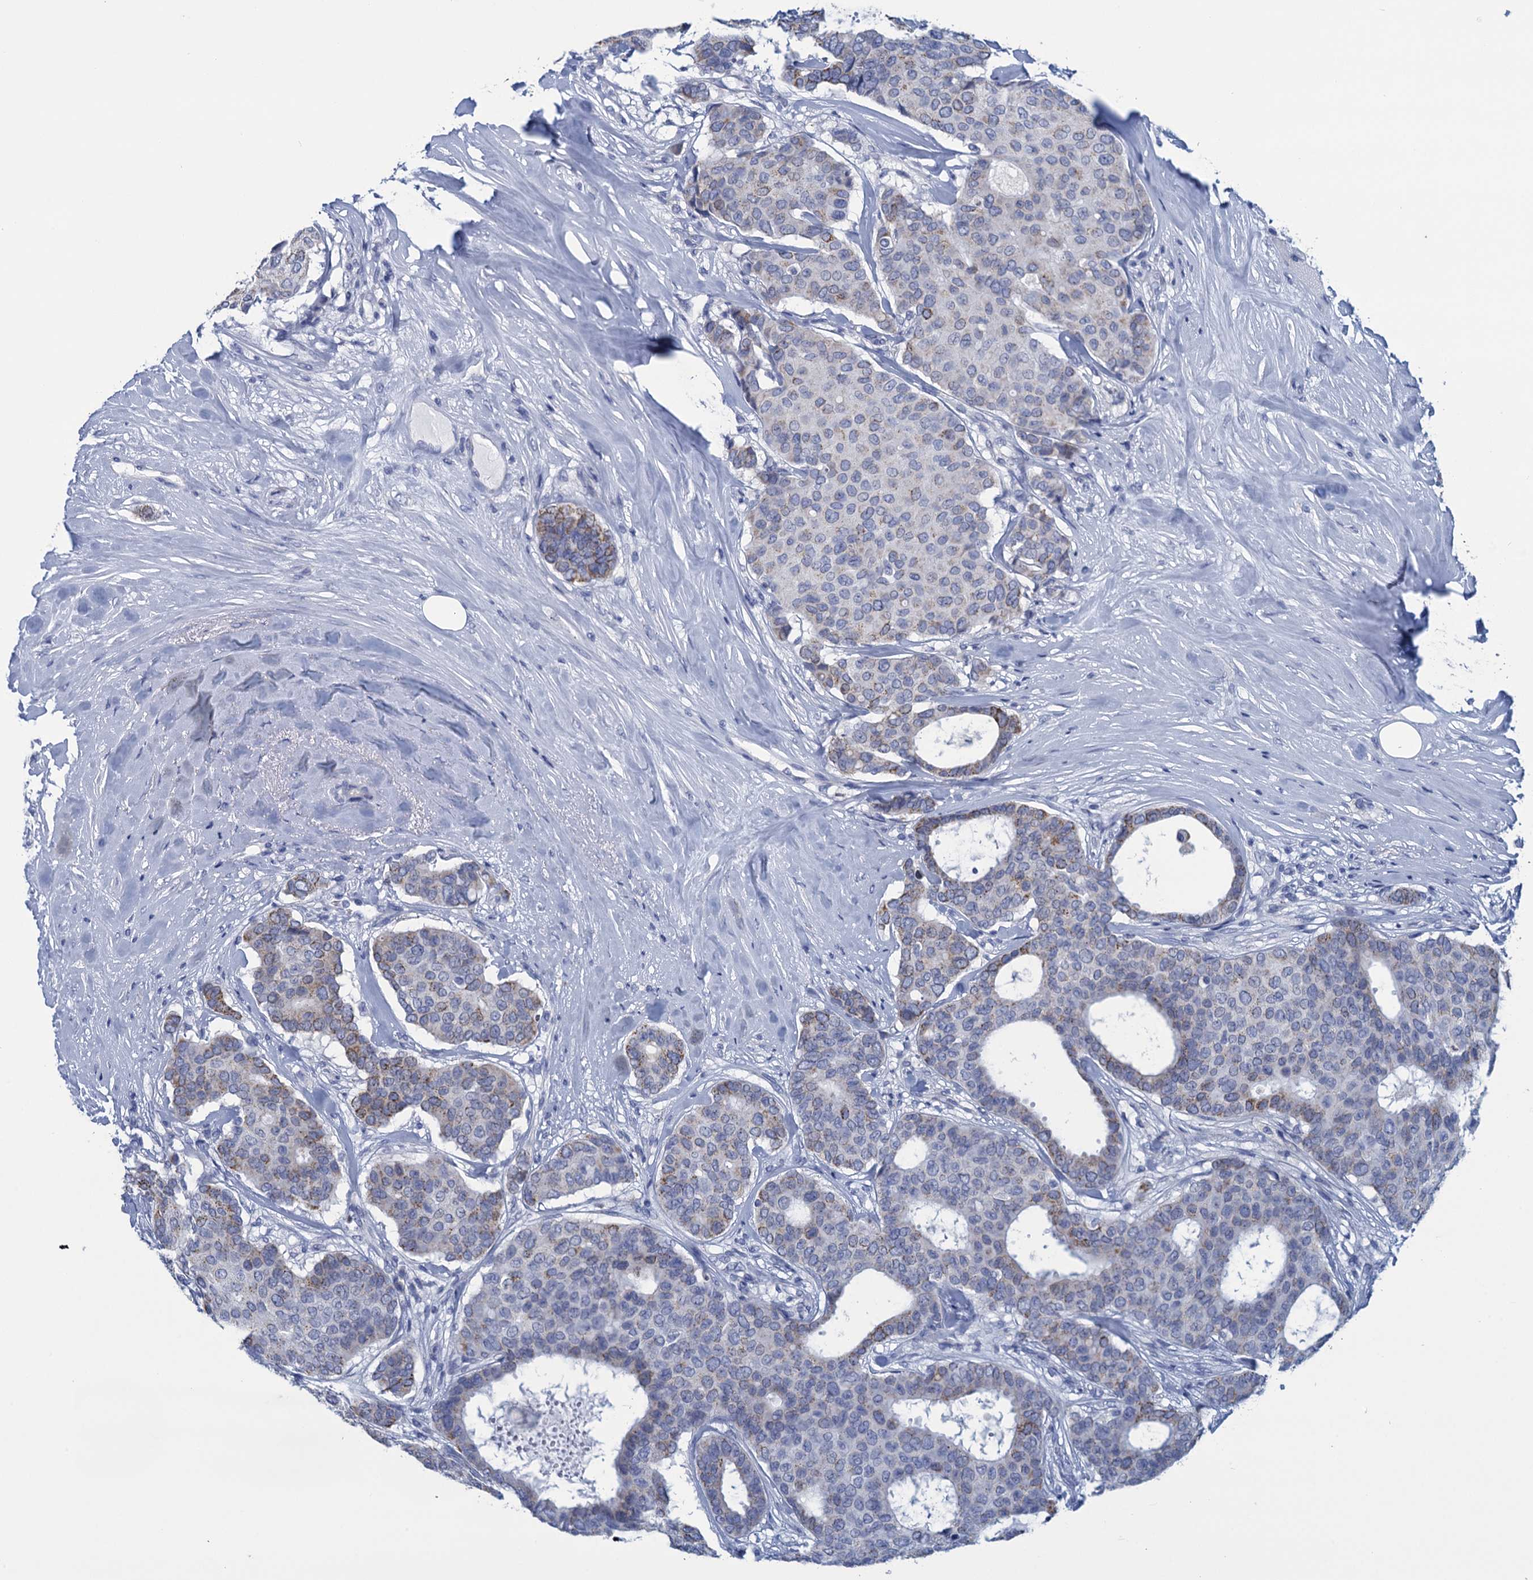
{"staining": {"intensity": "moderate", "quantity": "<25%", "location": "cytoplasmic/membranous"}, "tissue": "breast cancer", "cell_type": "Tumor cells", "image_type": "cancer", "snomed": [{"axis": "morphology", "description": "Duct carcinoma"}, {"axis": "topography", "description": "Breast"}], "caption": "Brown immunohistochemical staining in human breast cancer (infiltrating ductal carcinoma) reveals moderate cytoplasmic/membranous positivity in approximately <25% of tumor cells. The protein is stained brown, and the nuclei are stained in blue (DAB IHC with brightfield microscopy, high magnification).", "gene": "SCEL", "patient": {"sex": "female", "age": 75}}